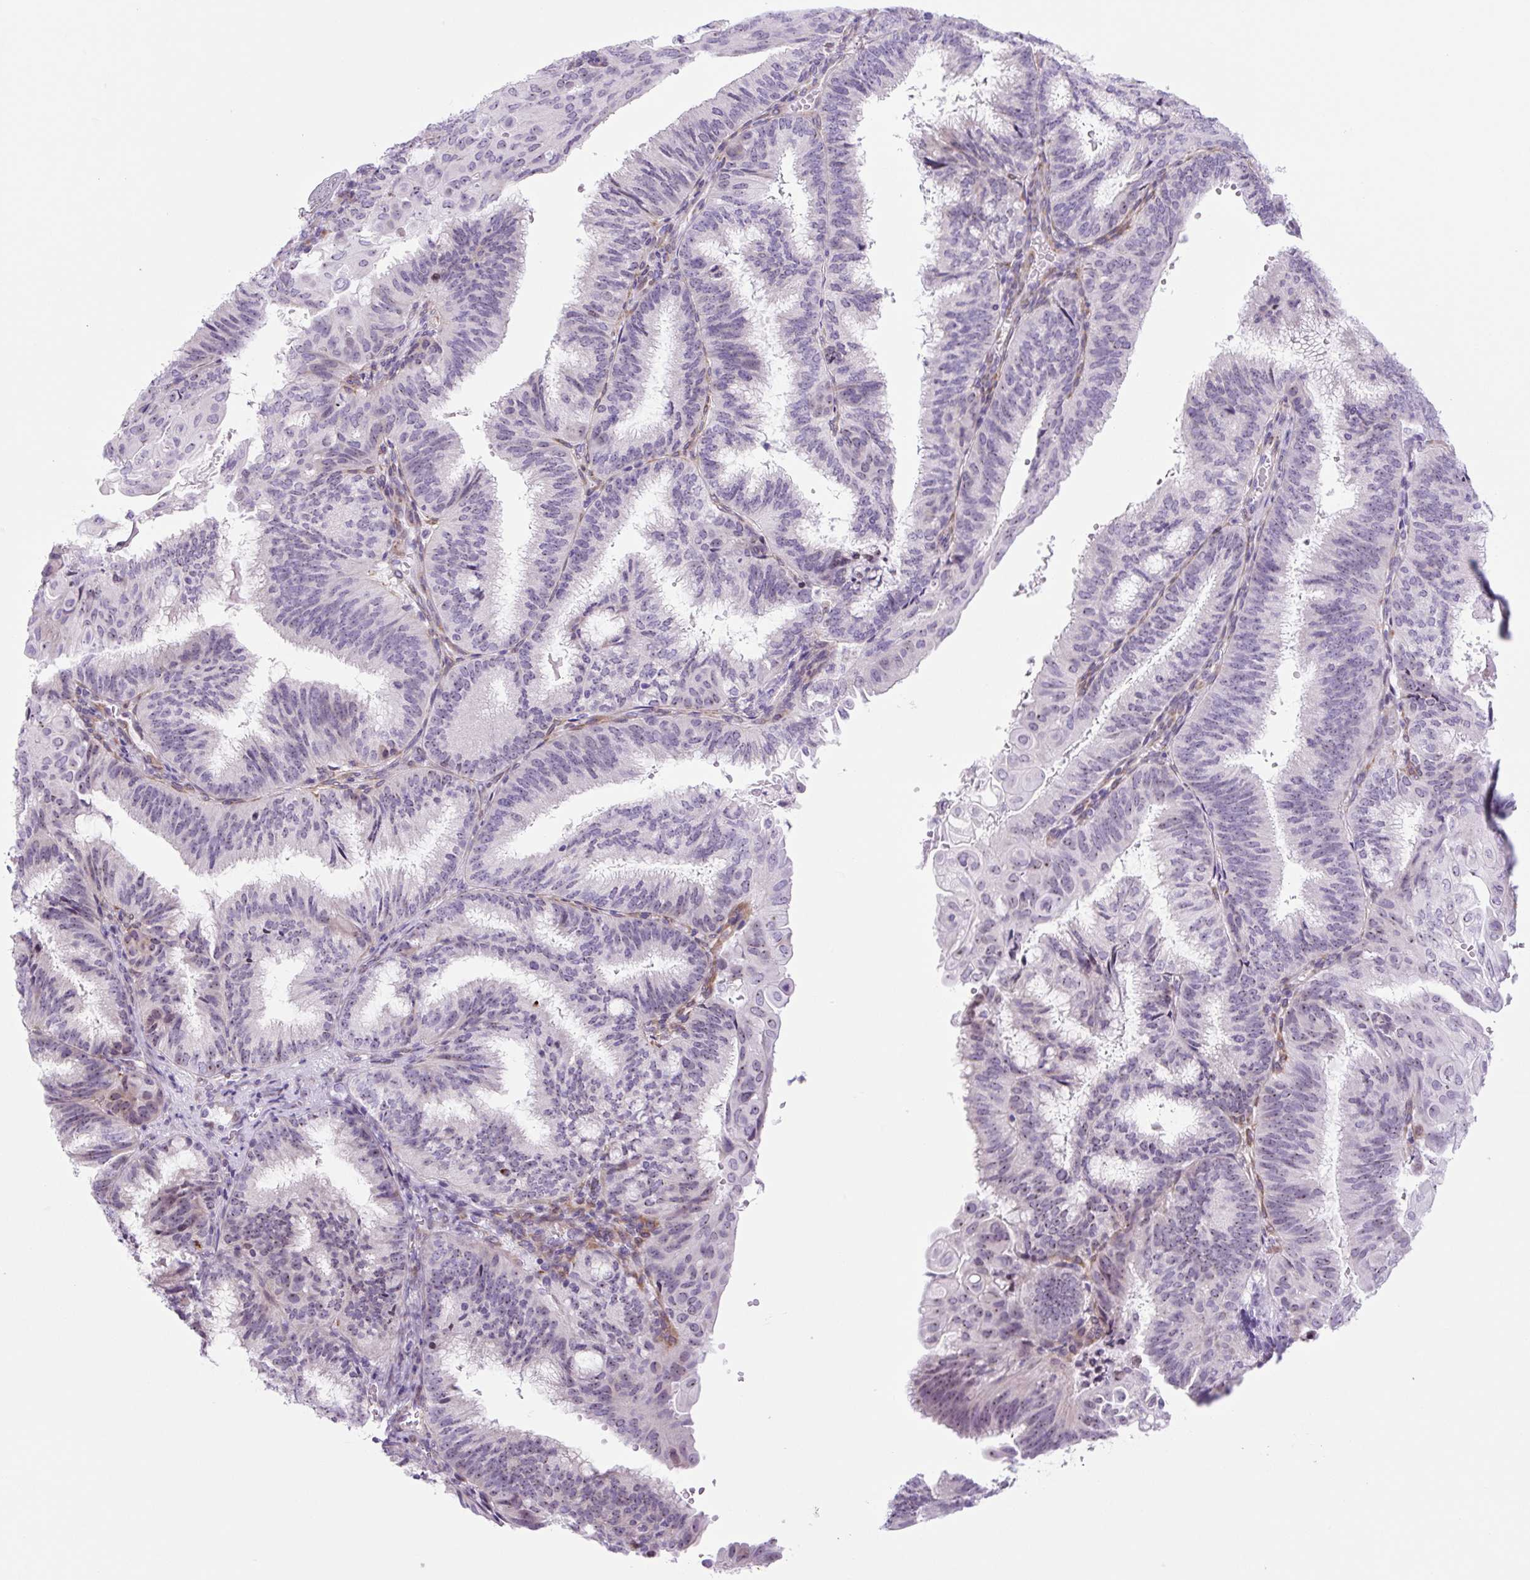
{"staining": {"intensity": "weak", "quantity": "<25%", "location": "nuclear"}, "tissue": "endometrial cancer", "cell_type": "Tumor cells", "image_type": "cancer", "snomed": [{"axis": "morphology", "description": "Adenocarcinoma, NOS"}, {"axis": "topography", "description": "Endometrium"}], "caption": "High magnification brightfield microscopy of endometrial cancer (adenocarcinoma) stained with DAB (3,3'-diaminobenzidine) (brown) and counterstained with hematoxylin (blue): tumor cells show no significant expression.", "gene": "RRS1", "patient": {"sex": "female", "age": 49}}